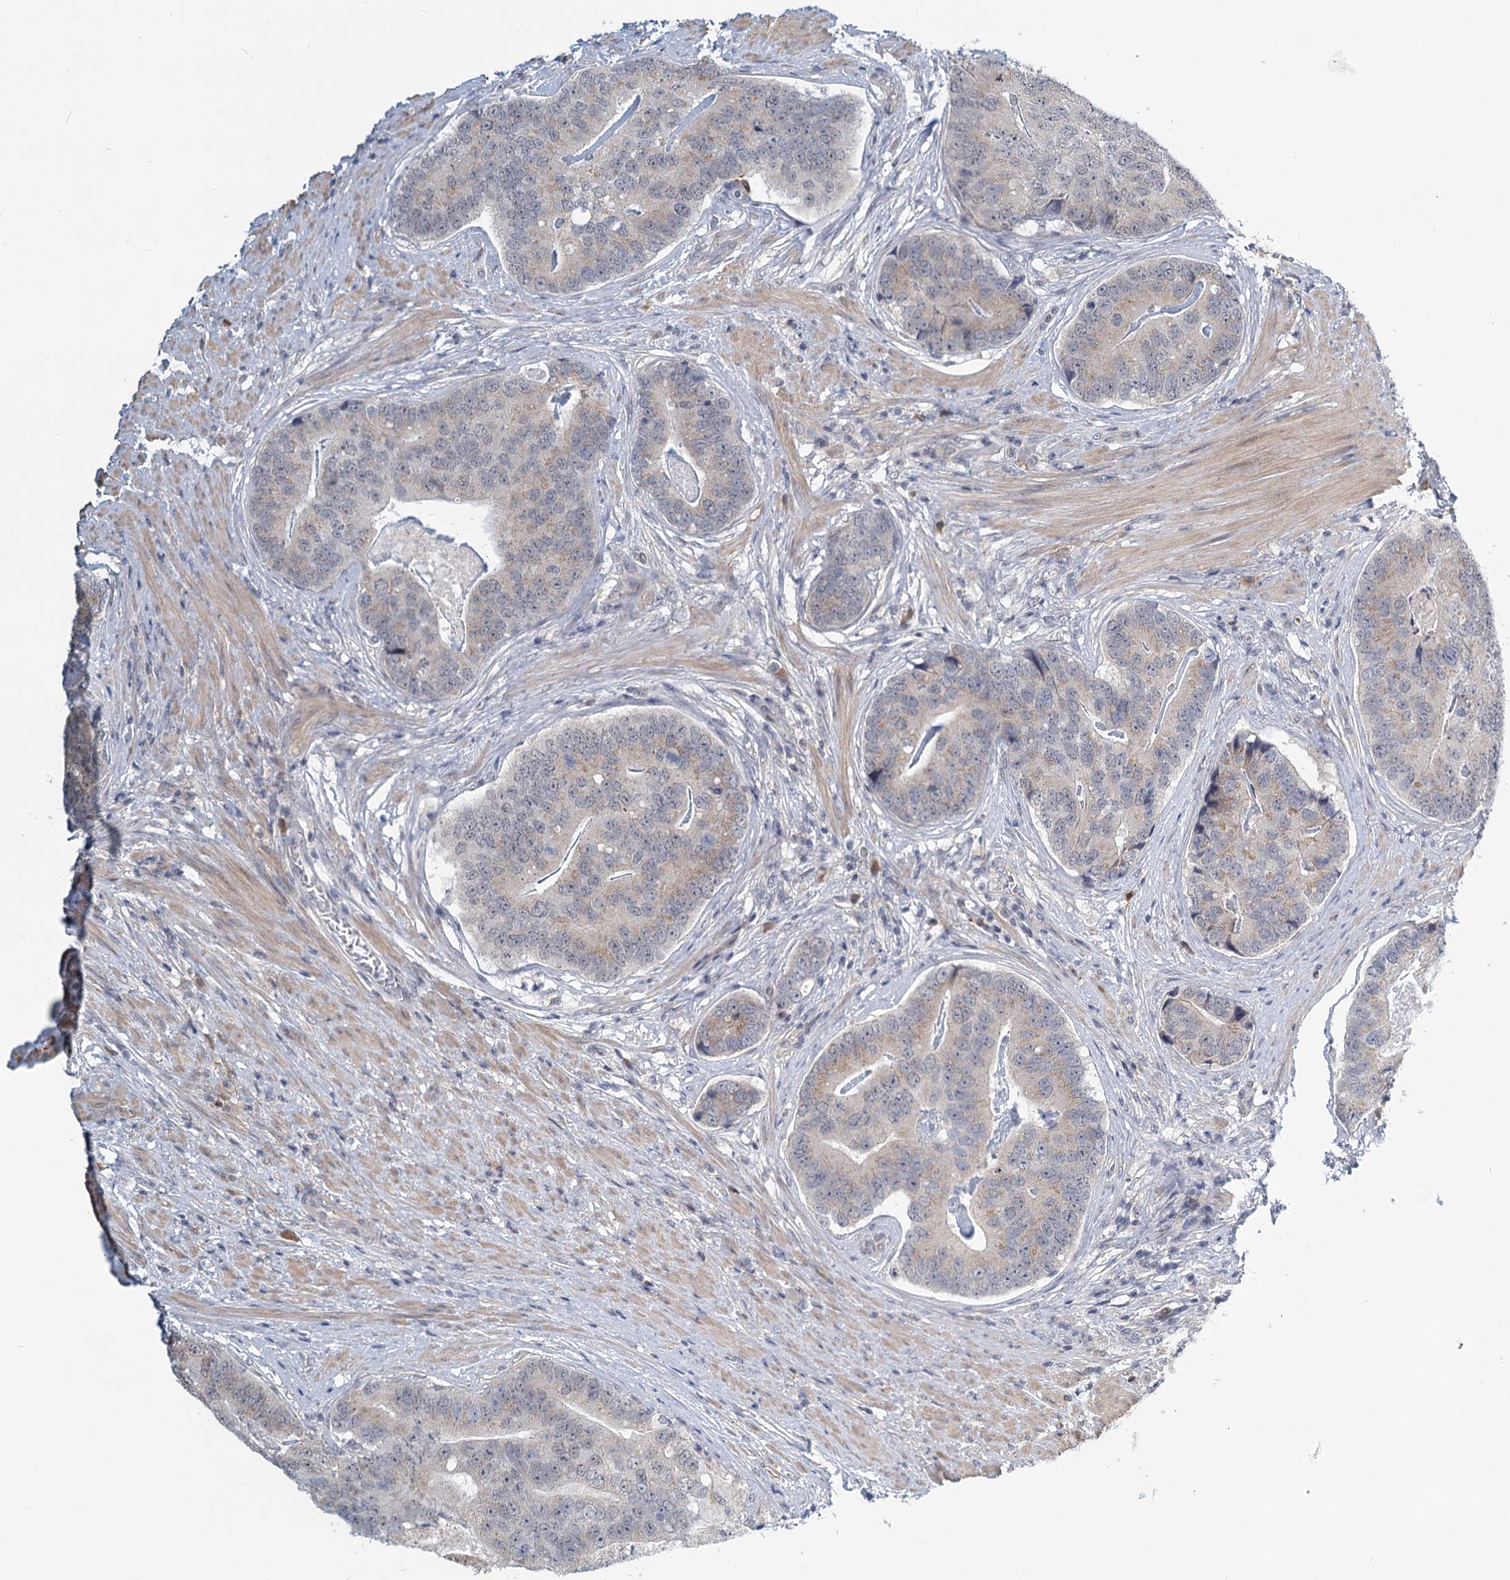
{"staining": {"intensity": "weak", "quantity": "<25%", "location": "cytoplasmic/membranous"}, "tissue": "prostate cancer", "cell_type": "Tumor cells", "image_type": "cancer", "snomed": [{"axis": "morphology", "description": "Adenocarcinoma, High grade"}, {"axis": "topography", "description": "Prostate"}], "caption": "There is no significant expression in tumor cells of prostate cancer.", "gene": "STAP1", "patient": {"sex": "male", "age": 70}}